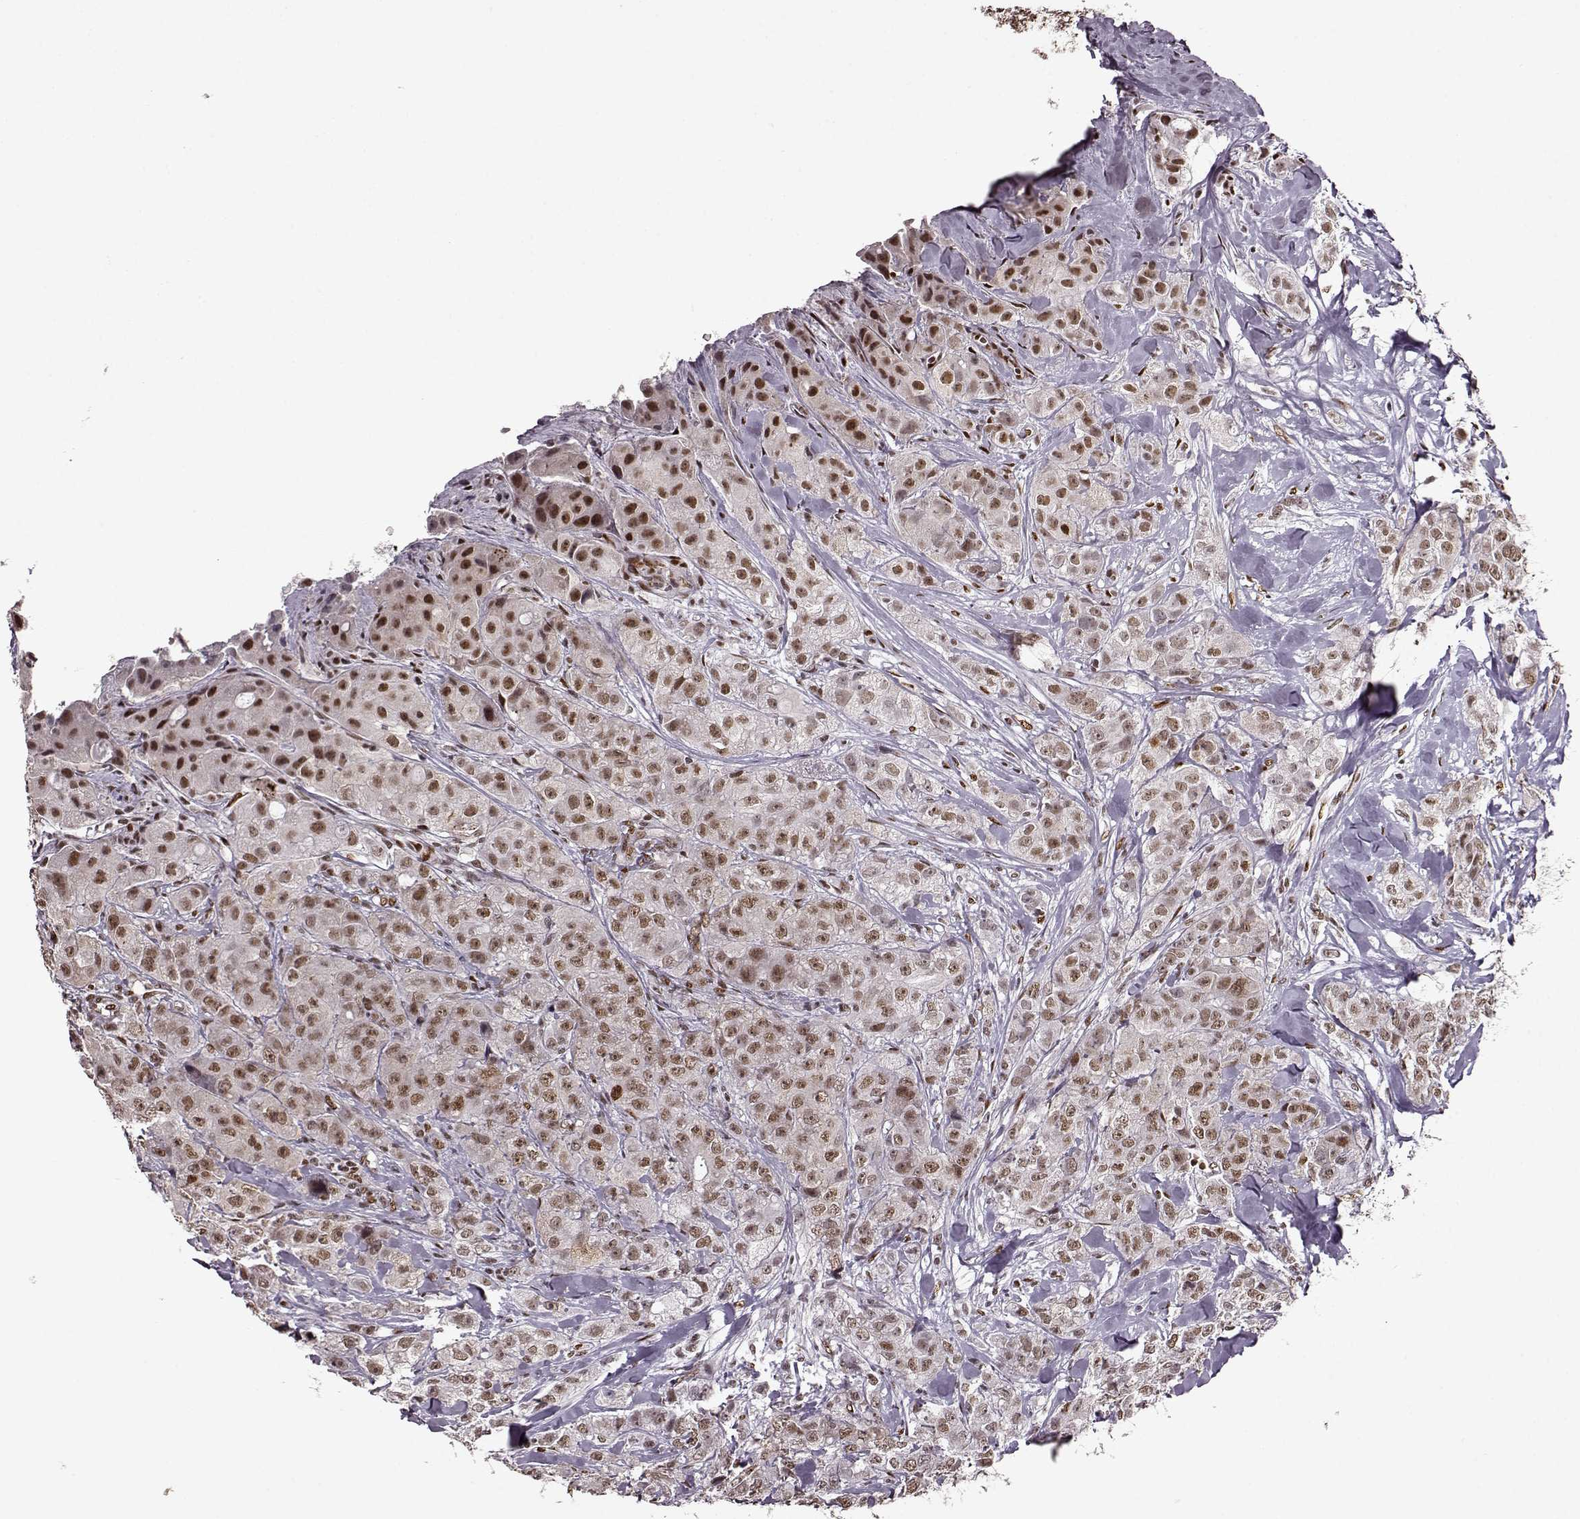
{"staining": {"intensity": "moderate", "quantity": ">75%", "location": "nuclear"}, "tissue": "breast cancer", "cell_type": "Tumor cells", "image_type": "cancer", "snomed": [{"axis": "morphology", "description": "Duct carcinoma"}, {"axis": "topography", "description": "Breast"}], "caption": "There is medium levels of moderate nuclear positivity in tumor cells of breast invasive ductal carcinoma, as demonstrated by immunohistochemical staining (brown color).", "gene": "FTO", "patient": {"sex": "female", "age": 43}}